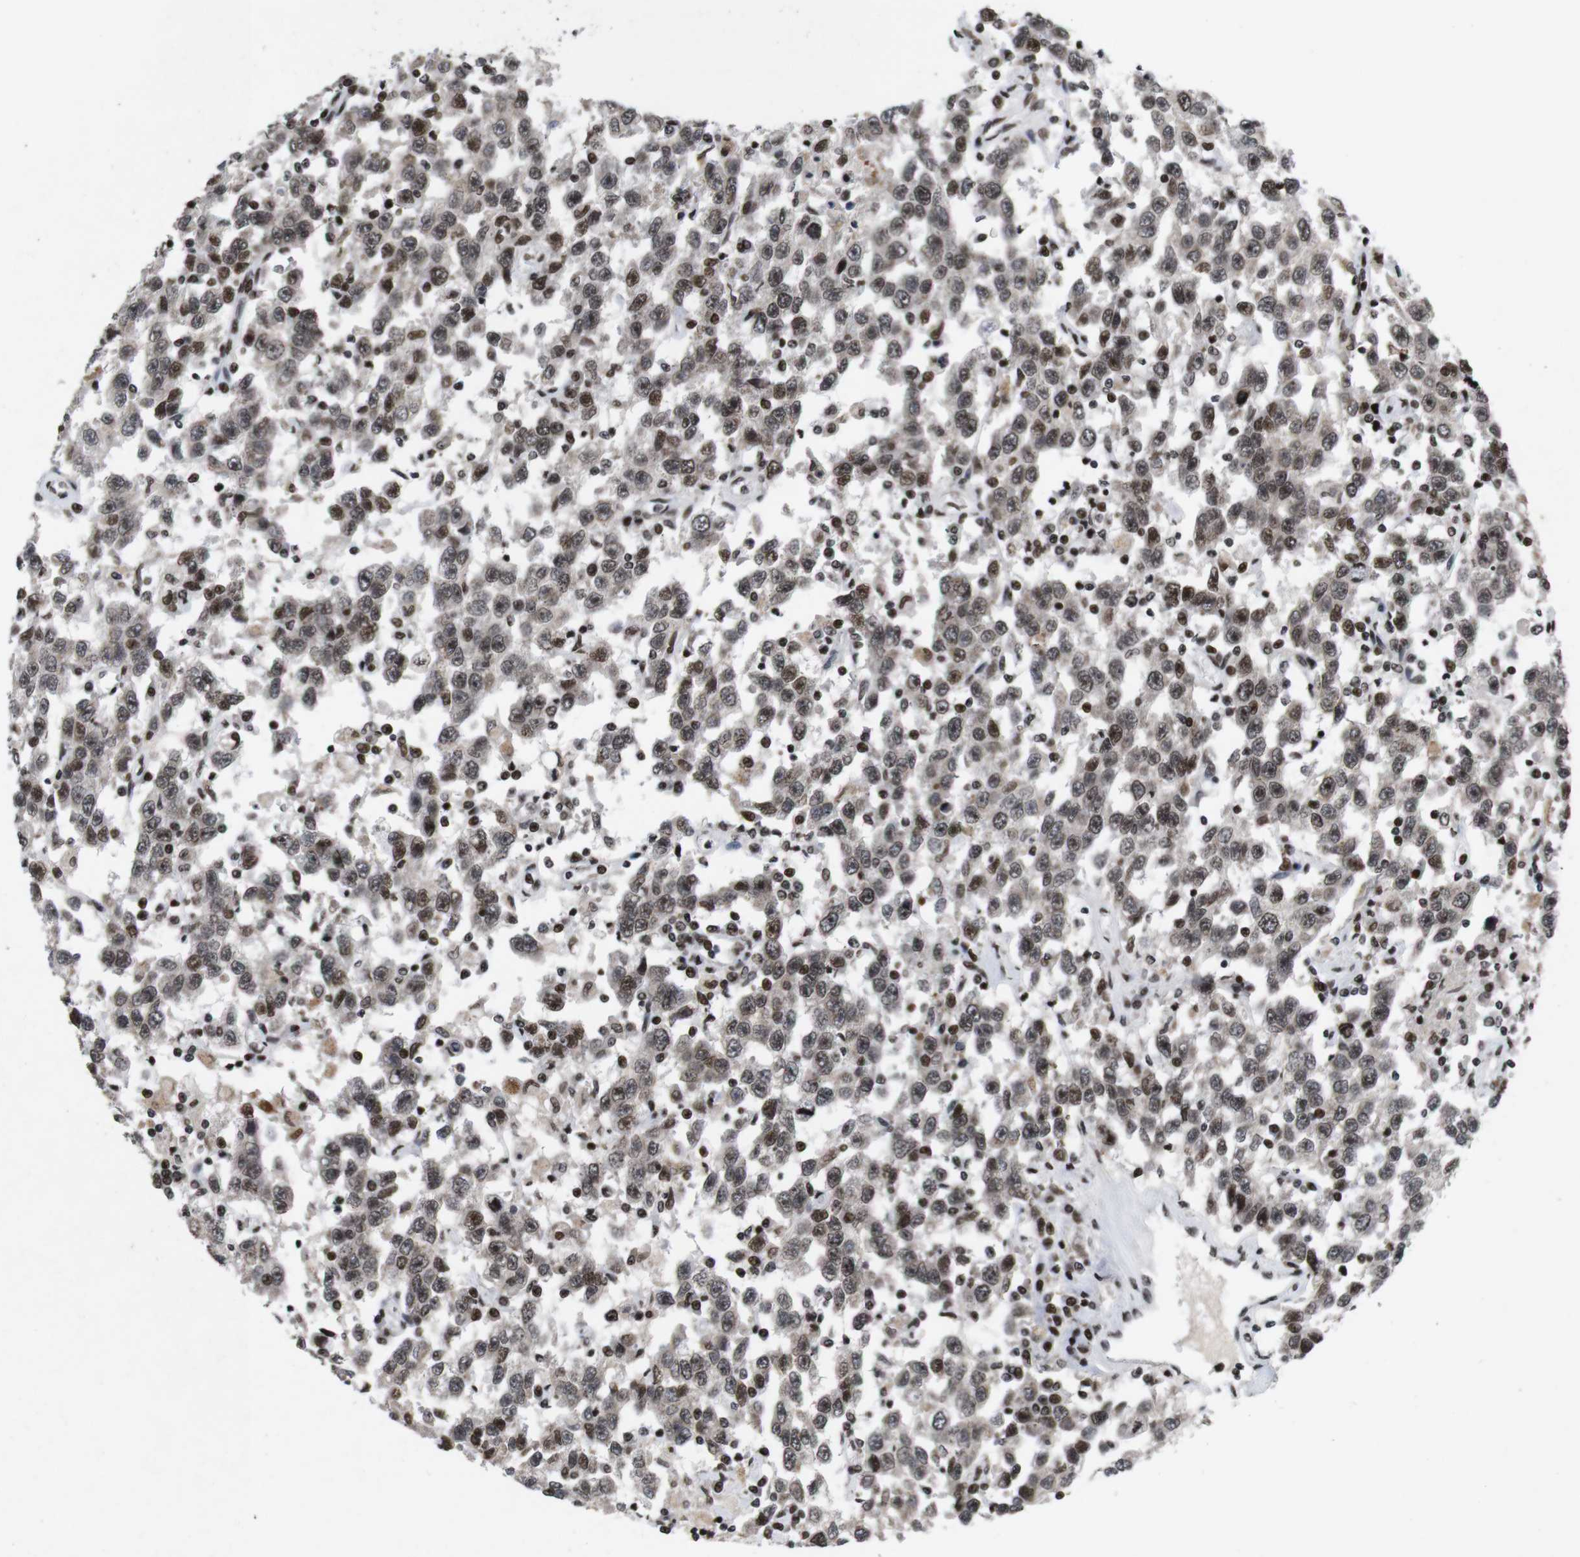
{"staining": {"intensity": "moderate", "quantity": "25%-75%", "location": "nuclear"}, "tissue": "testis cancer", "cell_type": "Tumor cells", "image_type": "cancer", "snomed": [{"axis": "morphology", "description": "Seminoma, NOS"}, {"axis": "topography", "description": "Testis"}], "caption": "Moderate nuclear expression for a protein is identified in about 25%-75% of tumor cells of testis cancer using IHC.", "gene": "MAGEH1", "patient": {"sex": "male", "age": 41}}